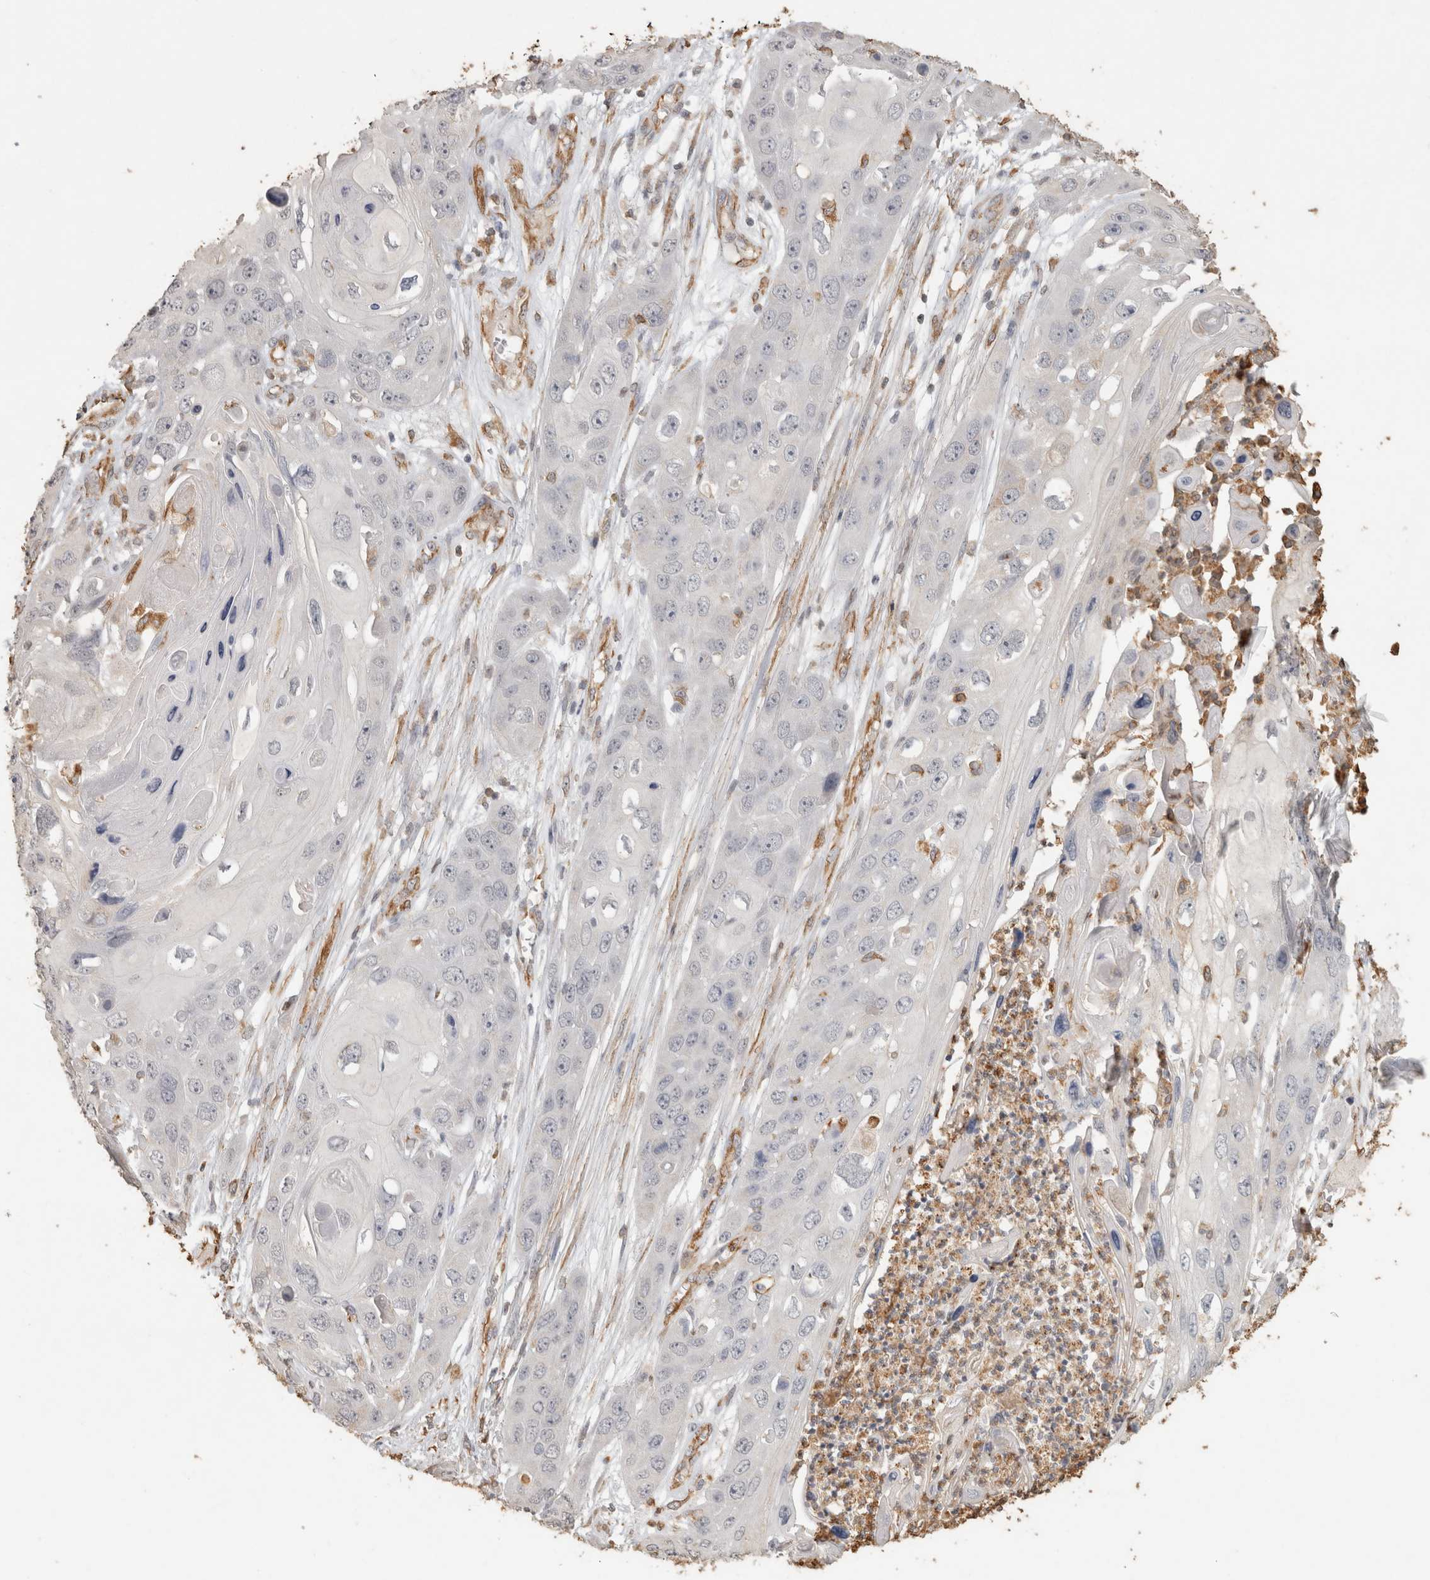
{"staining": {"intensity": "negative", "quantity": "none", "location": "none"}, "tissue": "skin cancer", "cell_type": "Tumor cells", "image_type": "cancer", "snomed": [{"axis": "morphology", "description": "Squamous cell carcinoma, NOS"}, {"axis": "topography", "description": "Skin"}], "caption": "An immunohistochemistry photomicrograph of squamous cell carcinoma (skin) is shown. There is no staining in tumor cells of squamous cell carcinoma (skin).", "gene": "REPS2", "patient": {"sex": "male", "age": 55}}